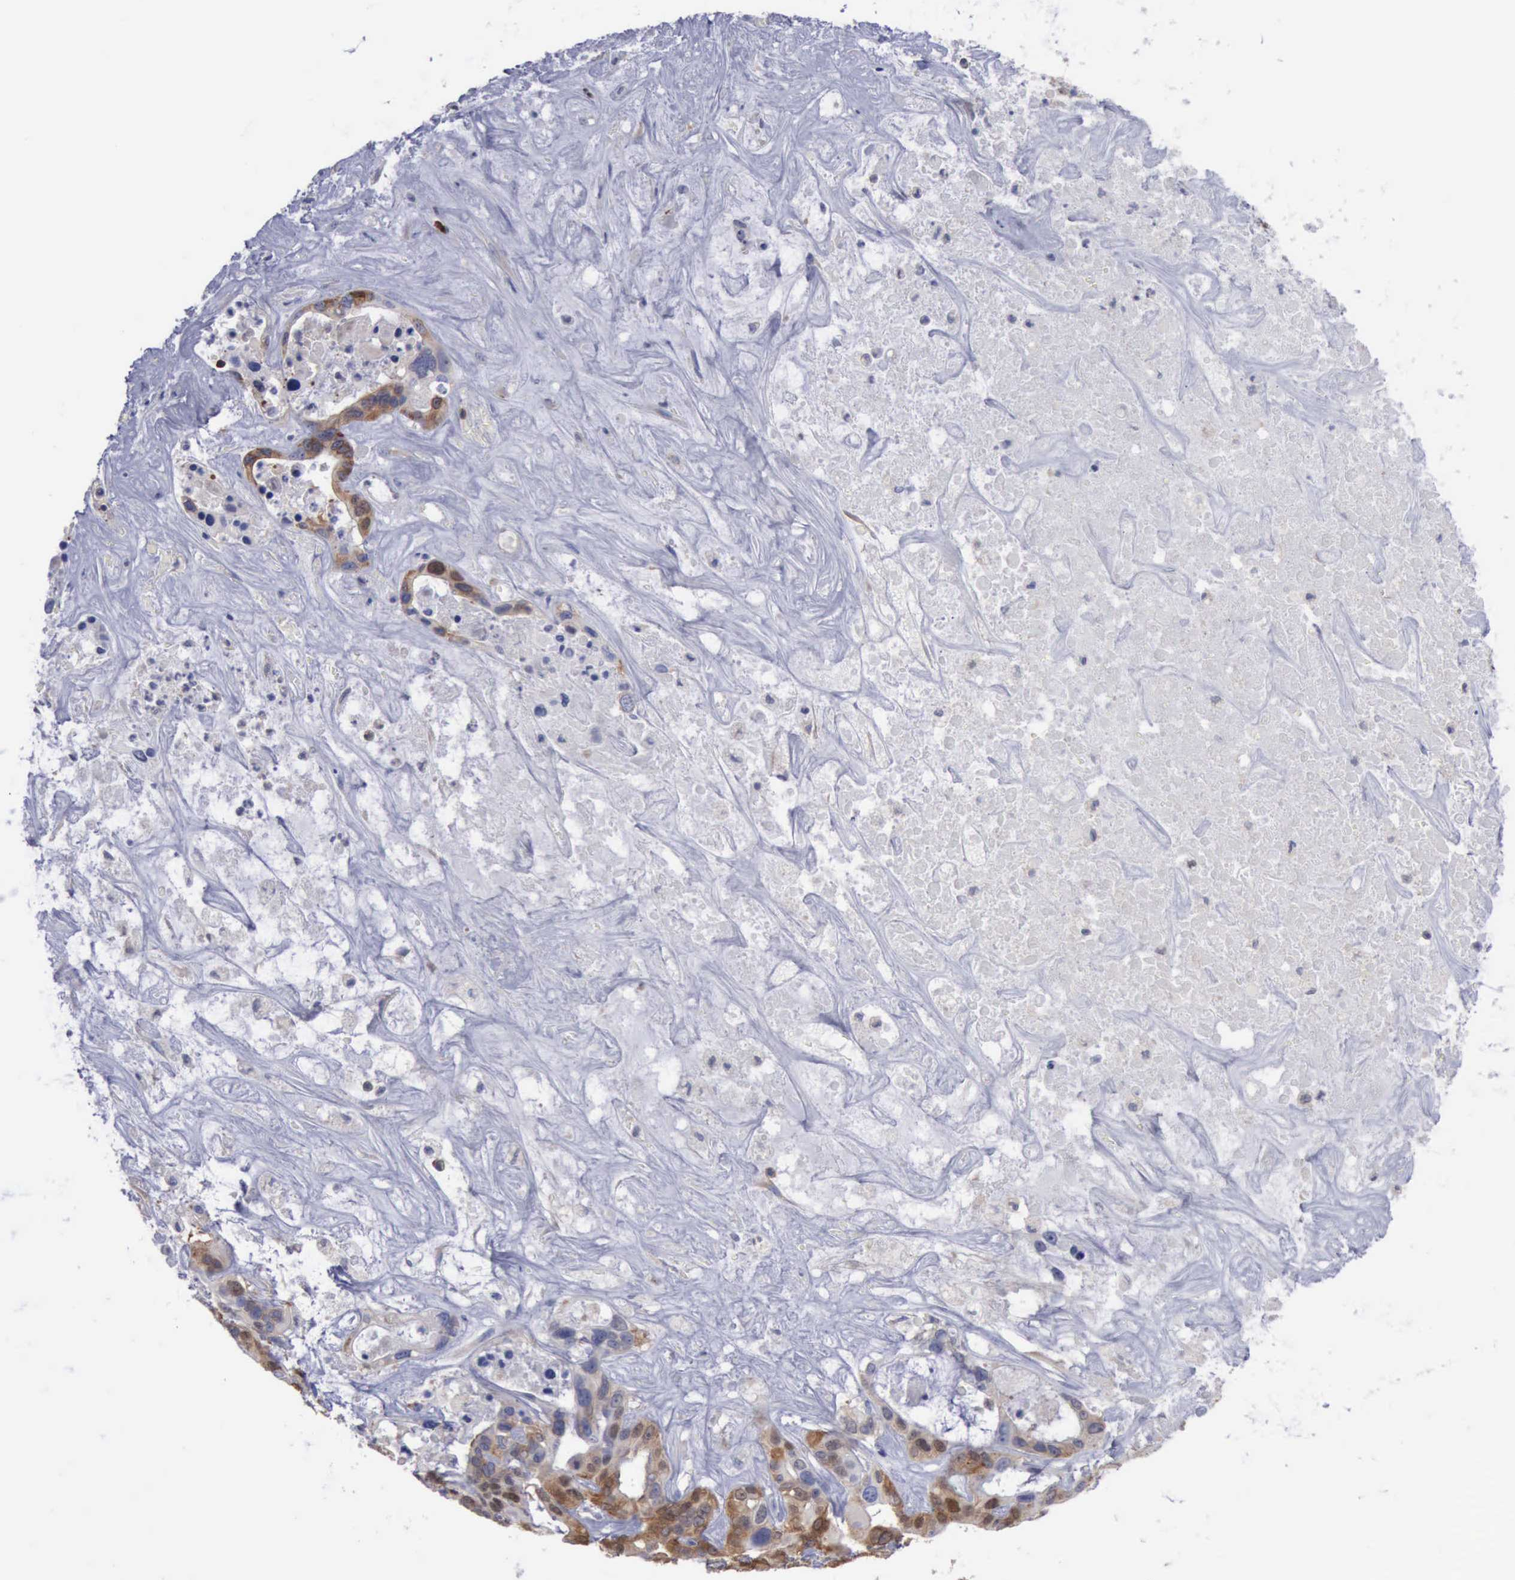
{"staining": {"intensity": "strong", "quantity": ">75%", "location": "cytoplasmic/membranous,nuclear"}, "tissue": "liver cancer", "cell_type": "Tumor cells", "image_type": "cancer", "snomed": [{"axis": "morphology", "description": "Cholangiocarcinoma"}, {"axis": "topography", "description": "Liver"}], "caption": "Protein expression analysis of human liver cancer reveals strong cytoplasmic/membranous and nuclear positivity in about >75% of tumor cells.", "gene": "PDCD4", "patient": {"sex": "female", "age": 65}}